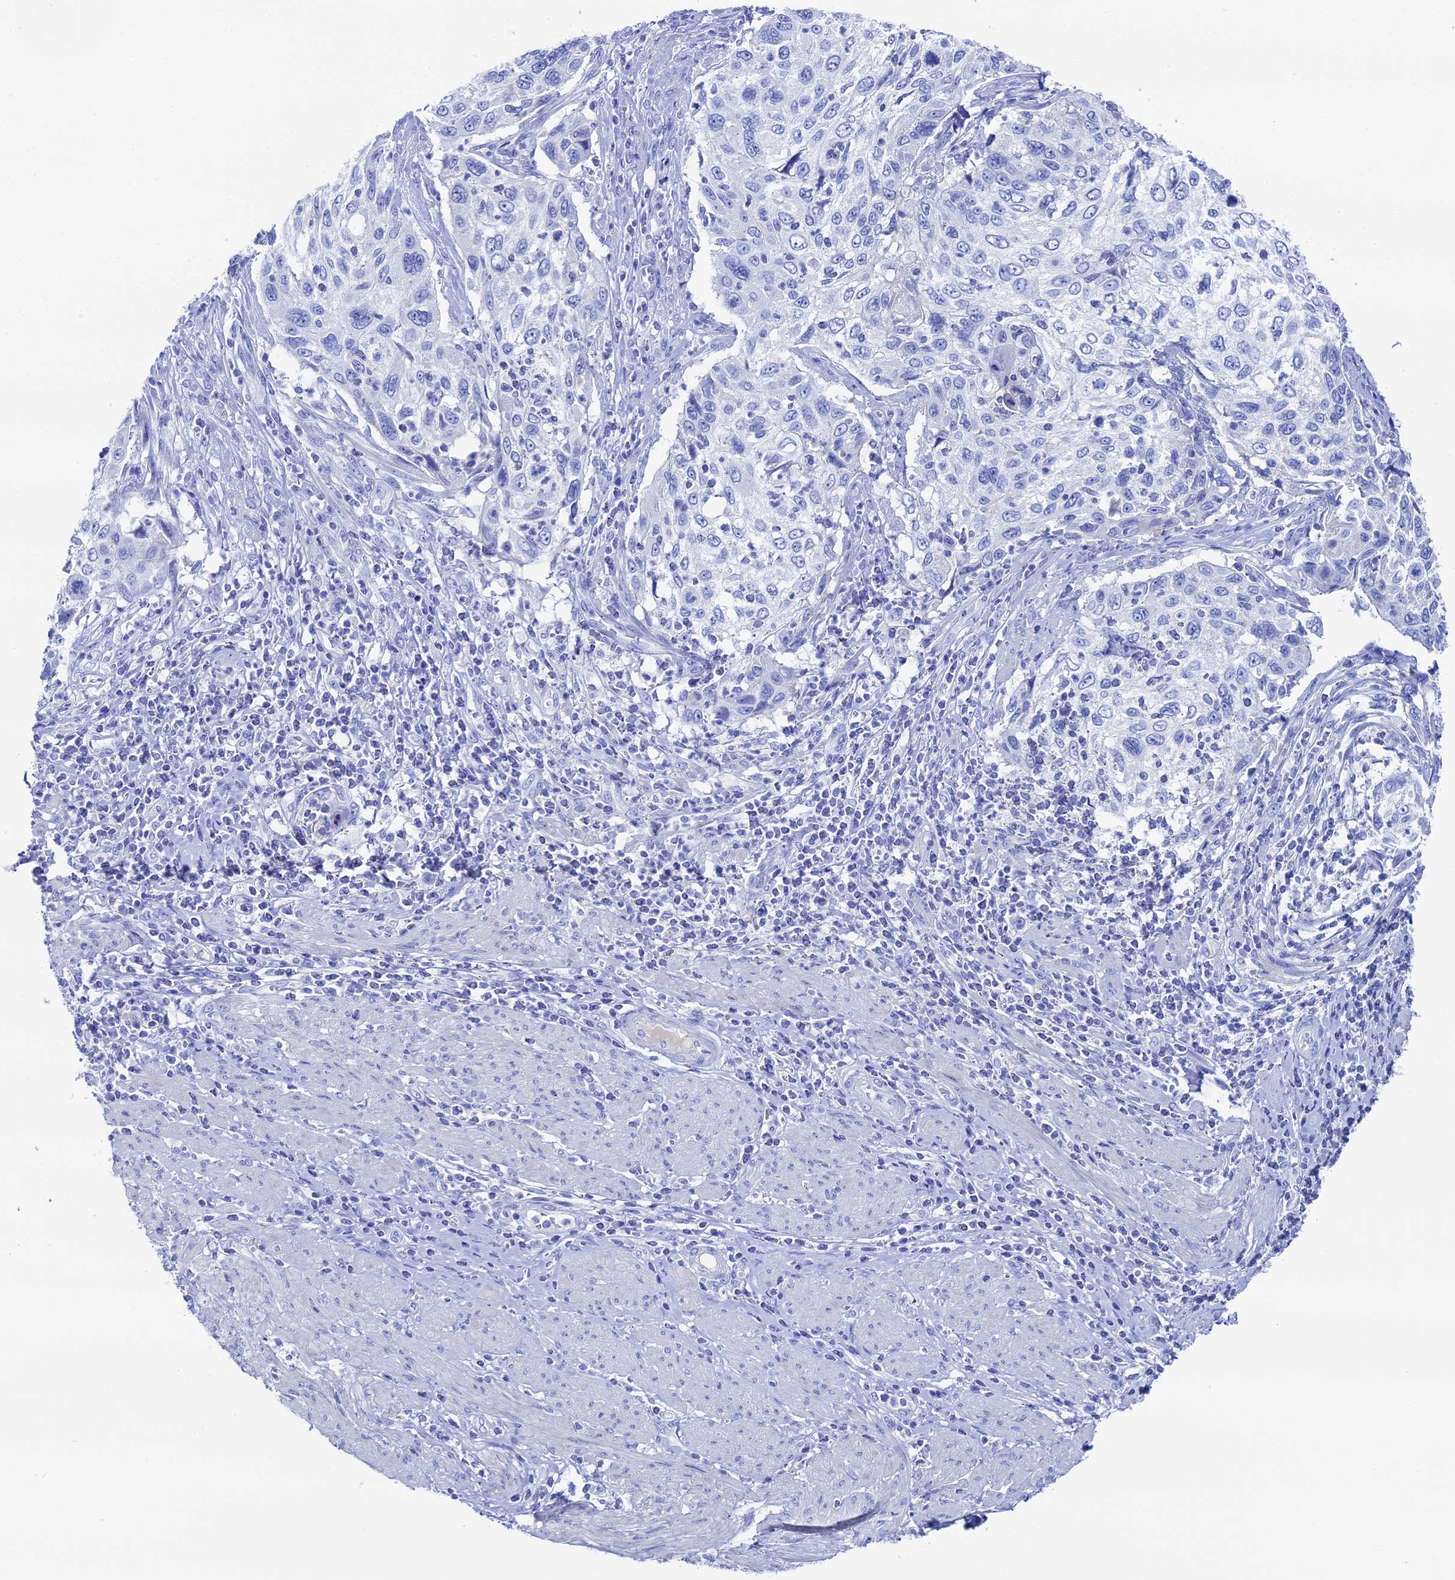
{"staining": {"intensity": "negative", "quantity": "none", "location": "none"}, "tissue": "cervical cancer", "cell_type": "Tumor cells", "image_type": "cancer", "snomed": [{"axis": "morphology", "description": "Squamous cell carcinoma, NOS"}, {"axis": "topography", "description": "Cervix"}], "caption": "High power microscopy image of an immunohistochemistry histopathology image of cervical cancer (squamous cell carcinoma), revealing no significant staining in tumor cells.", "gene": "UNC119", "patient": {"sex": "female", "age": 70}}